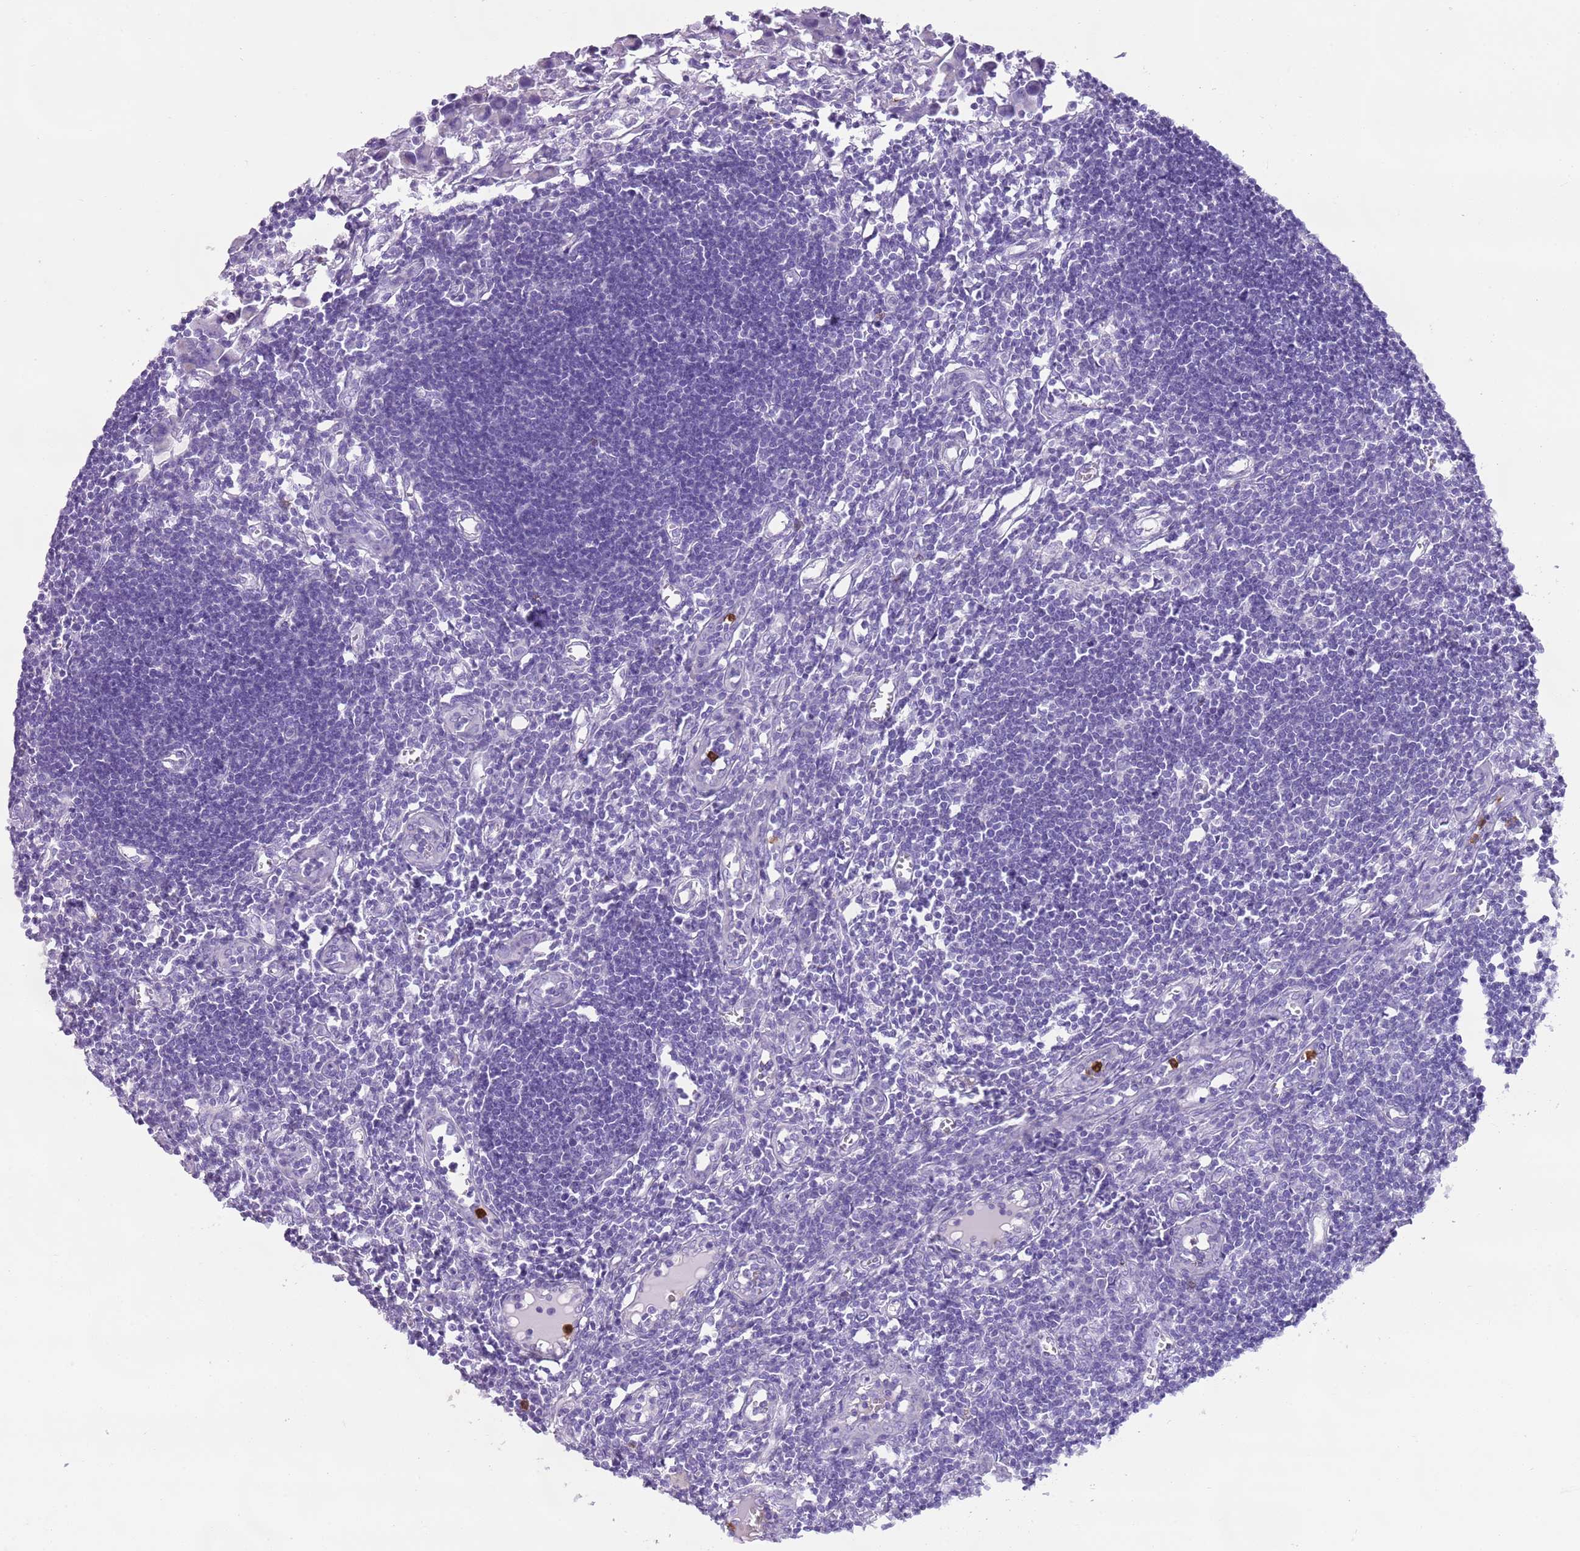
{"staining": {"intensity": "negative", "quantity": "none", "location": "none"}, "tissue": "lymph node", "cell_type": "Germinal center cells", "image_type": "normal", "snomed": [{"axis": "morphology", "description": "Normal tissue, NOS"}, {"axis": "morphology", "description": "Malignant melanoma, Metastatic site"}, {"axis": "topography", "description": "Lymph node"}], "caption": "High power microscopy histopathology image of an immunohistochemistry histopathology image of unremarkable lymph node, revealing no significant positivity in germinal center cells.", "gene": "CD177", "patient": {"sex": "male", "age": 41}}